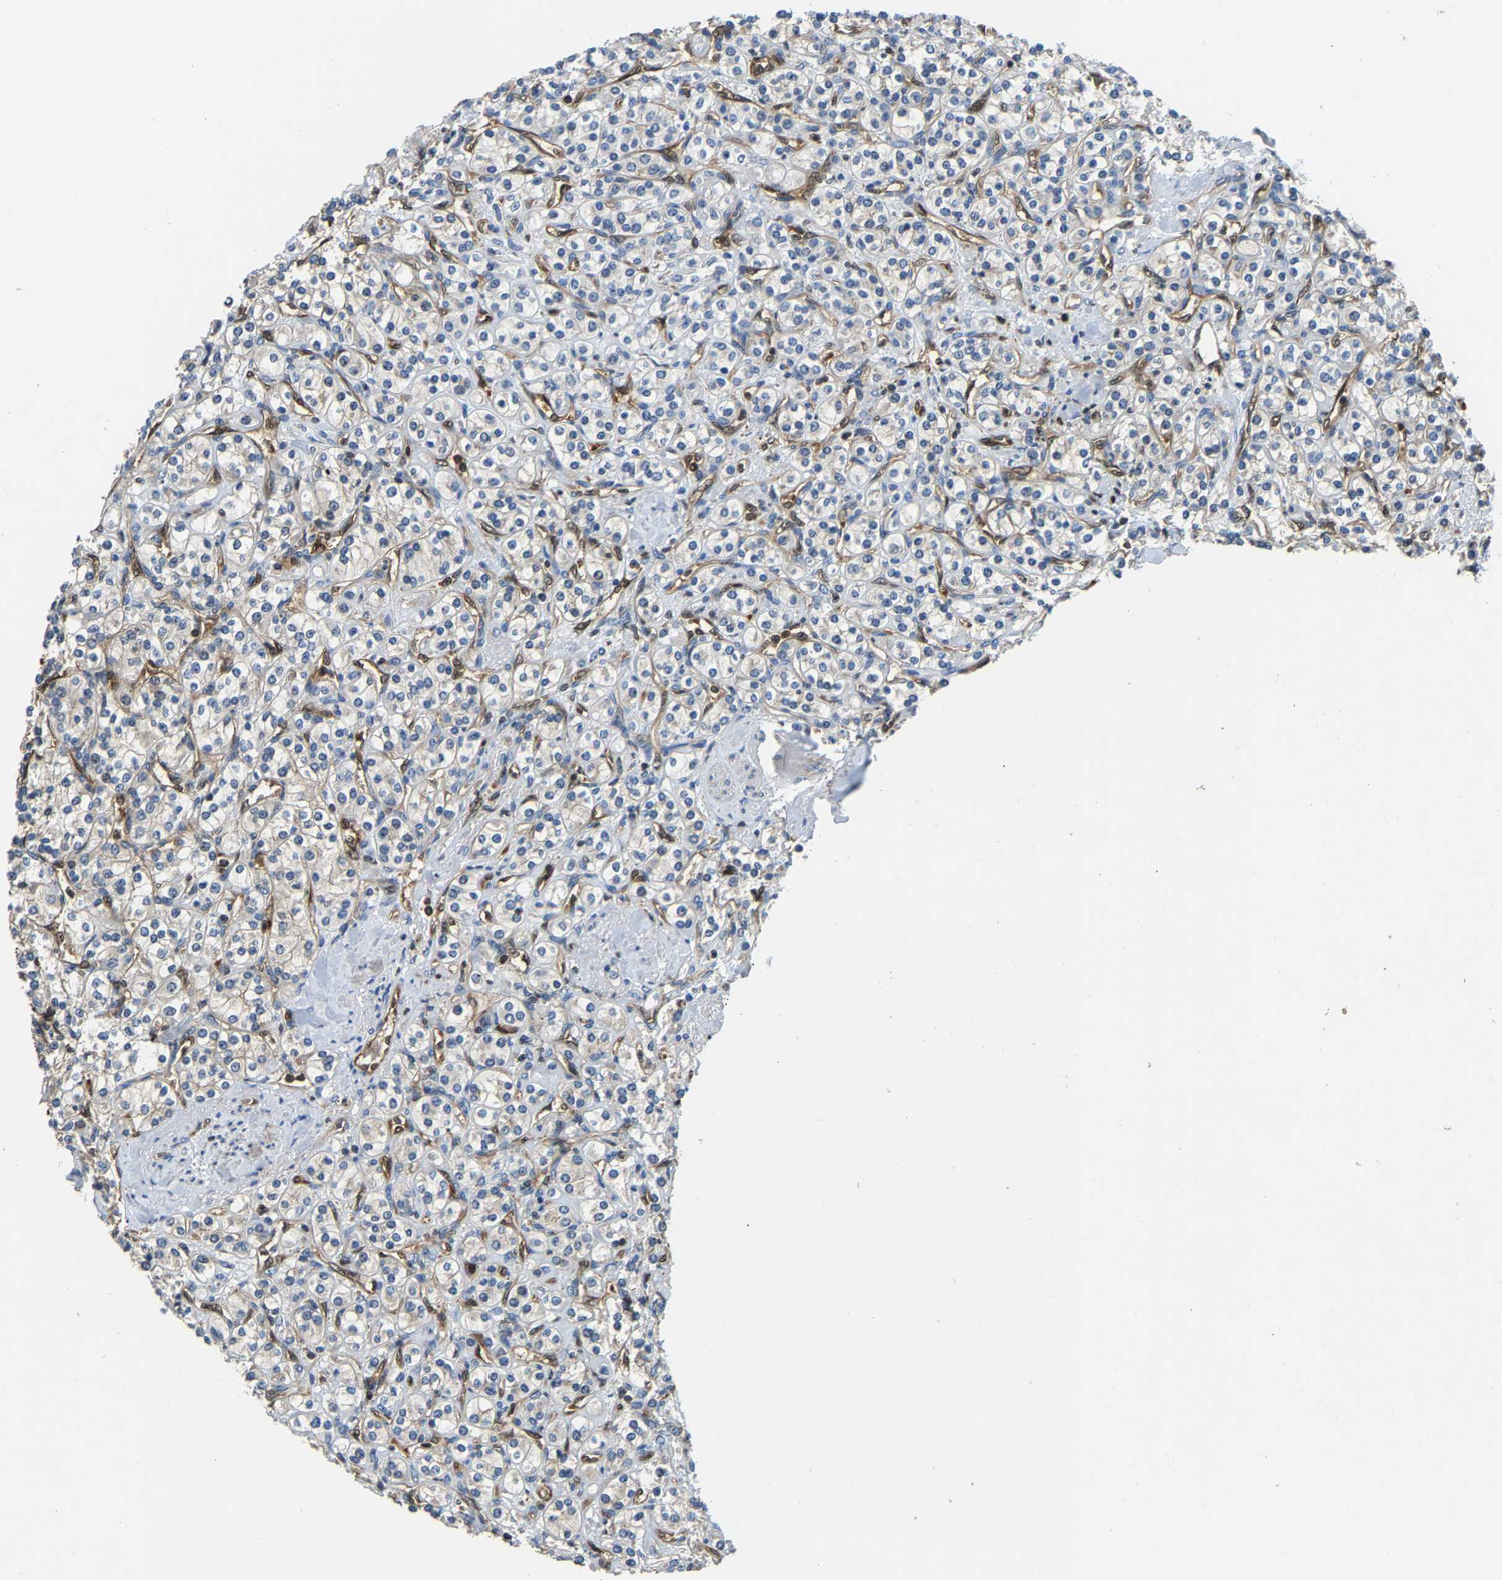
{"staining": {"intensity": "negative", "quantity": "none", "location": "none"}, "tissue": "renal cancer", "cell_type": "Tumor cells", "image_type": "cancer", "snomed": [{"axis": "morphology", "description": "Adenocarcinoma, NOS"}, {"axis": "topography", "description": "Kidney"}], "caption": "Immunohistochemistry photomicrograph of neoplastic tissue: renal cancer (adenocarcinoma) stained with DAB exhibits no significant protein staining in tumor cells. Nuclei are stained in blue.", "gene": "GIMAP7", "patient": {"sex": "male", "age": 77}}